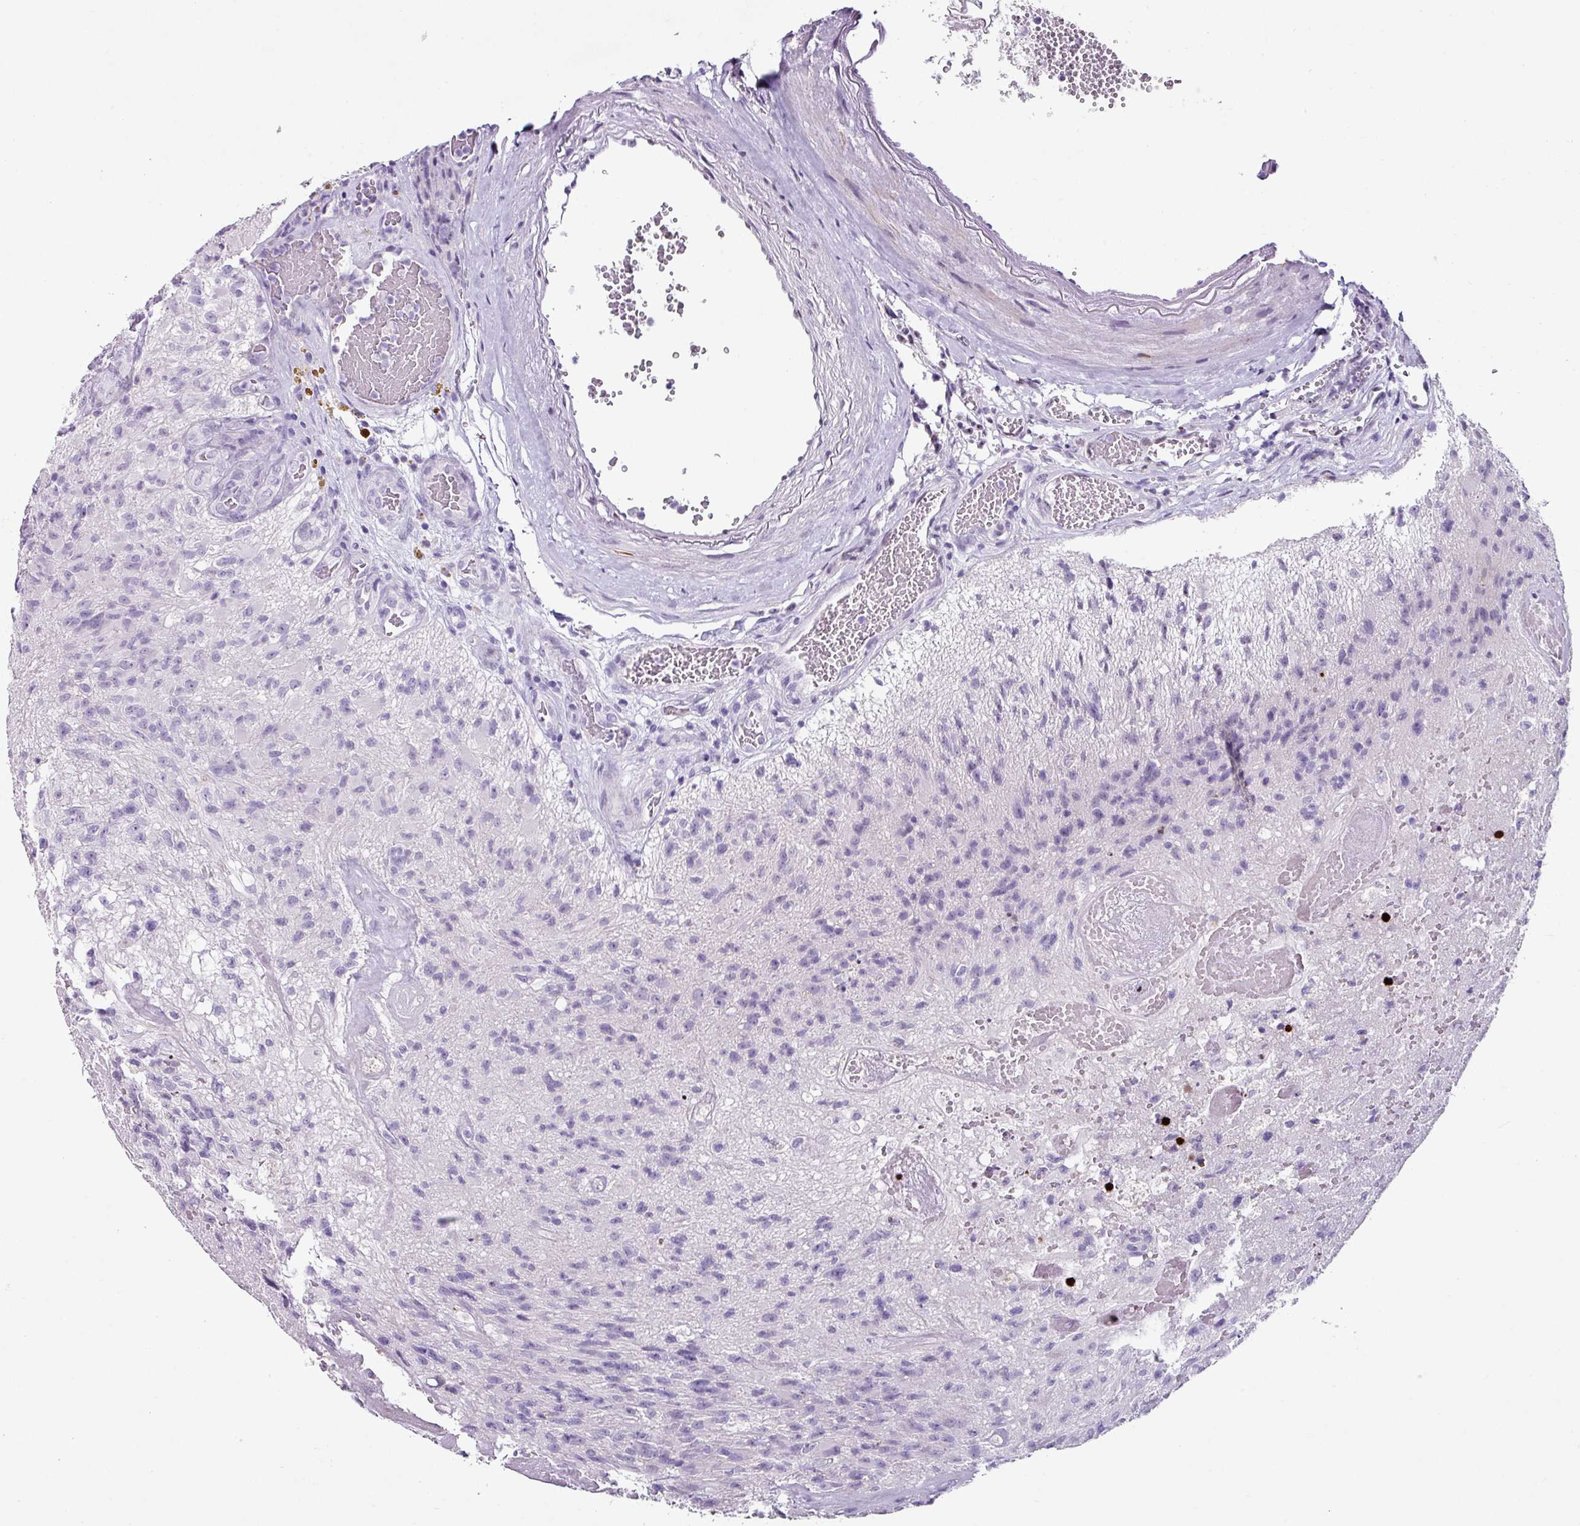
{"staining": {"intensity": "negative", "quantity": "none", "location": "none"}, "tissue": "glioma", "cell_type": "Tumor cells", "image_type": "cancer", "snomed": [{"axis": "morphology", "description": "Glioma, malignant, High grade"}, {"axis": "topography", "description": "Brain"}], "caption": "A micrograph of human glioma is negative for staining in tumor cells. Nuclei are stained in blue.", "gene": "TRA2A", "patient": {"sex": "male", "age": 76}}